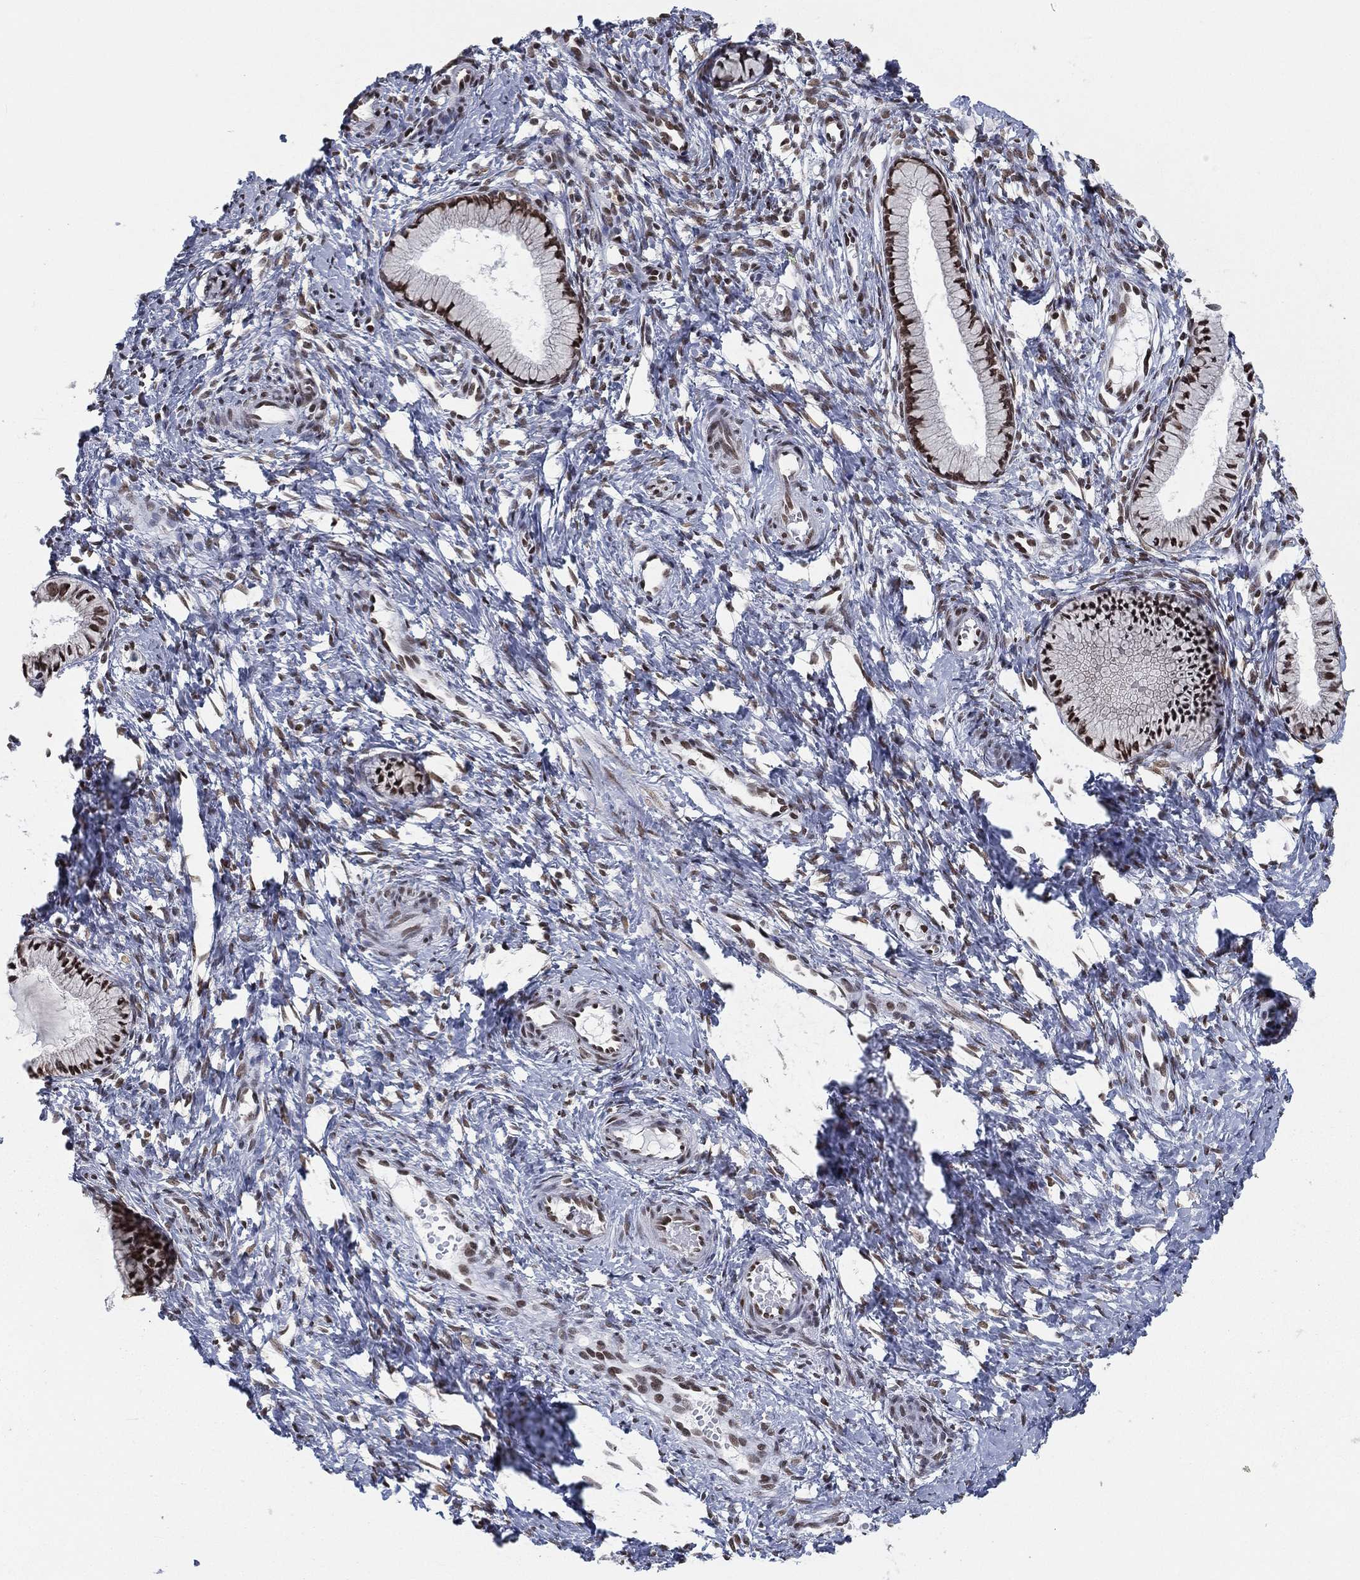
{"staining": {"intensity": "moderate", "quantity": ">75%", "location": "nuclear"}, "tissue": "cervix", "cell_type": "Glandular cells", "image_type": "normal", "snomed": [{"axis": "morphology", "description": "Normal tissue, NOS"}, {"axis": "topography", "description": "Cervix"}], "caption": "Protein staining of unremarkable cervix exhibits moderate nuclear positivity in about >75% of glandular cells.", "gene": "FUBP3", "patient": {"sex": "female", "age": 39}}